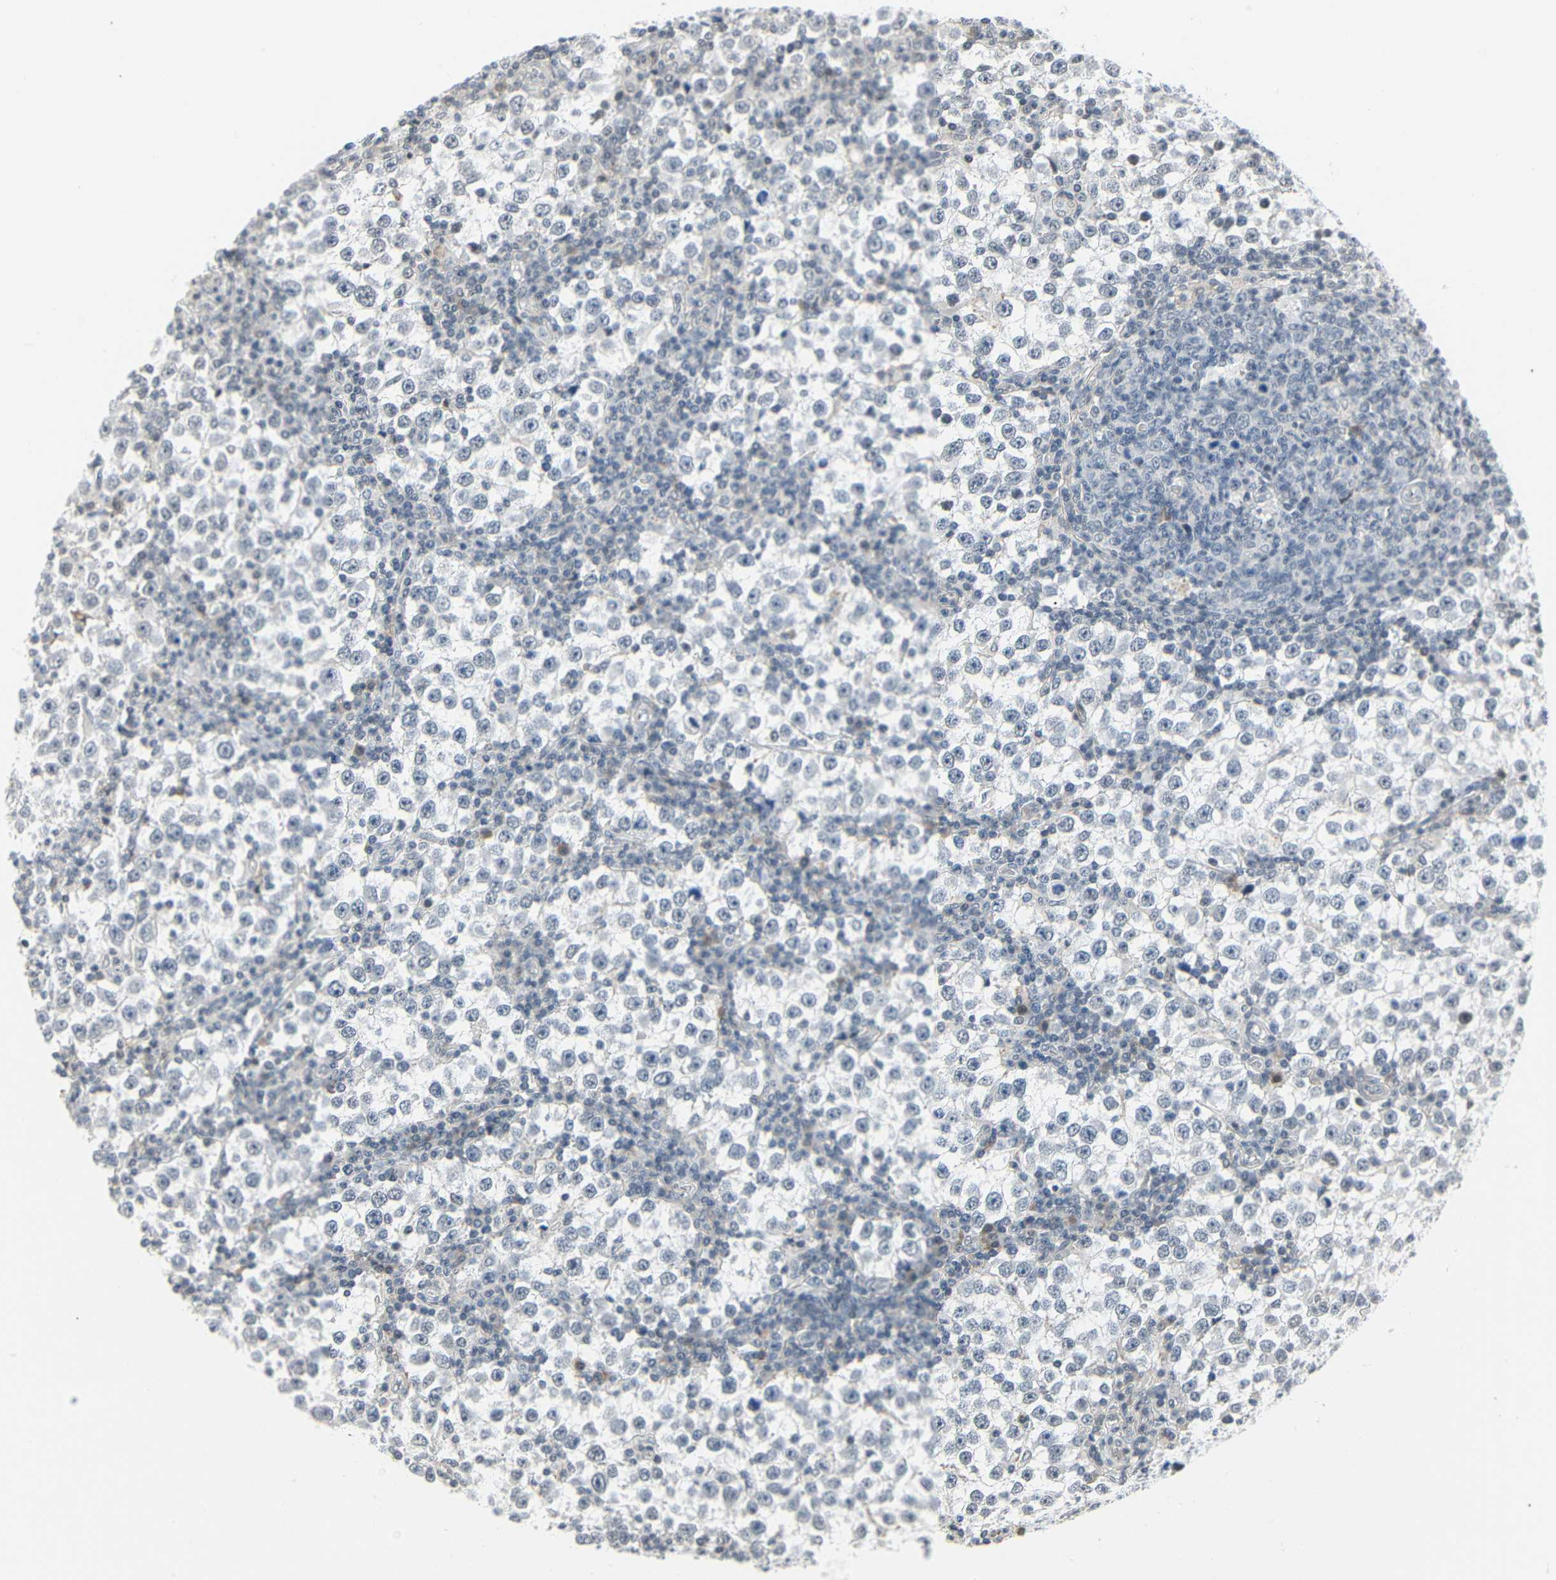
{"staining": {"intensity": "negative", "quantity": "none", "location": "none"}, "tissue": "testis cancer", "cell_type": "Tumor cells", "image_type": "cancer", "snomed": [{"axis": "morphology", "description": "Seminoma, NOS"}, {"axis": "topography", "description": "Testis"}], "caption": "Immunohistochemistry (IHC) histopathology image of human seminoma (testis) stained for a protein (brown), which exhibits no positivity in tumor cells.", "gene": "IMPG2", "patient": {"sex": "male", "age": 65}}